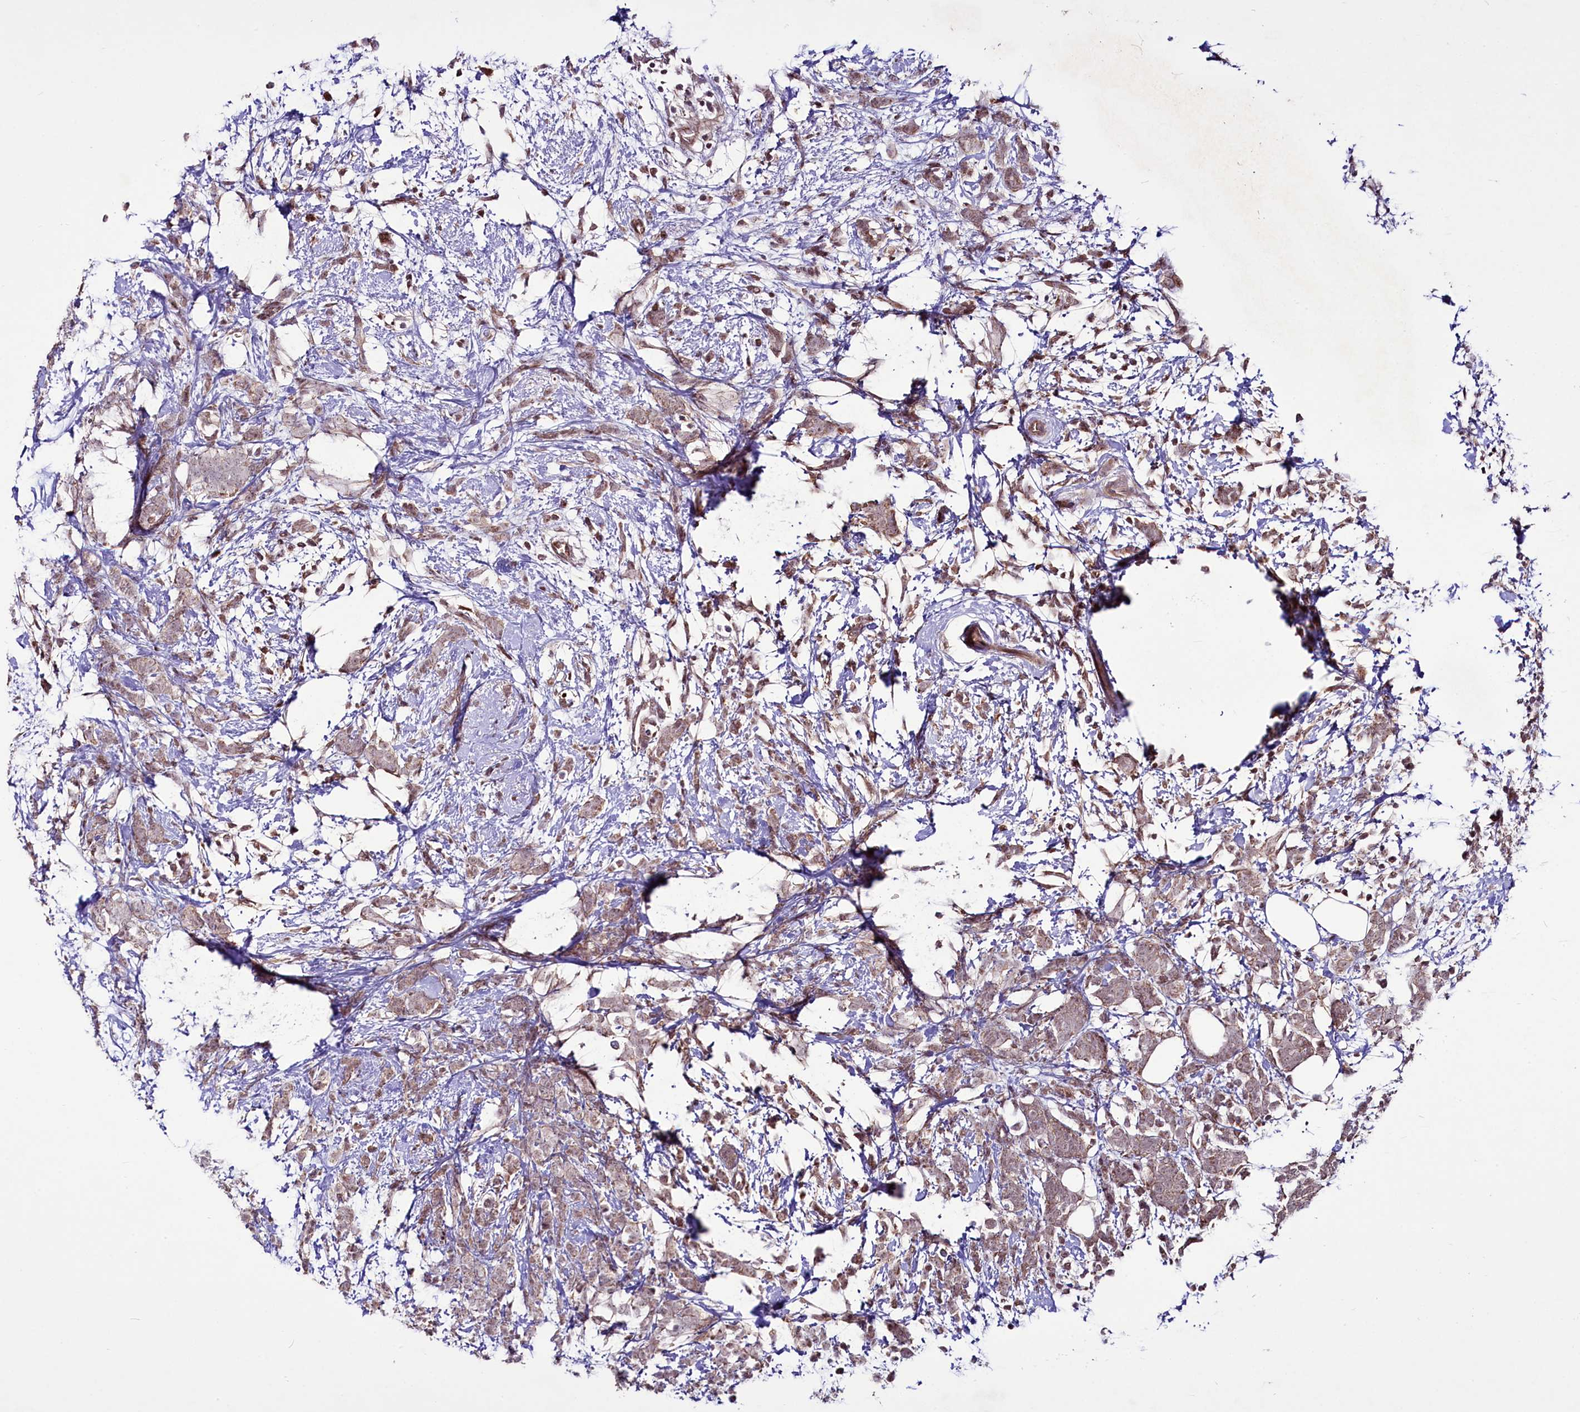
{"staining": {"intensity": "weak", "quantity": ">75%", "location": "cytoplasmic/membranous"}, "tissue": "breast cancer", "cell_type": "Tumor cells", "image_type": "cancer", "snomed": [{"axis": "morphology", "description": "Lobular carcinoma"}, {"axis": "topography", "description": "Breast"}], "caption": "Immunohistochemistry (IHC) (DAB) staining of human breast cancer (lobular carcinoma) displays weak cytoplasmic/membranous protein expression in approximately >75% of tumor cells.", "gene": "SUSD3", "patient": {"sex": "female", "age": 58}}